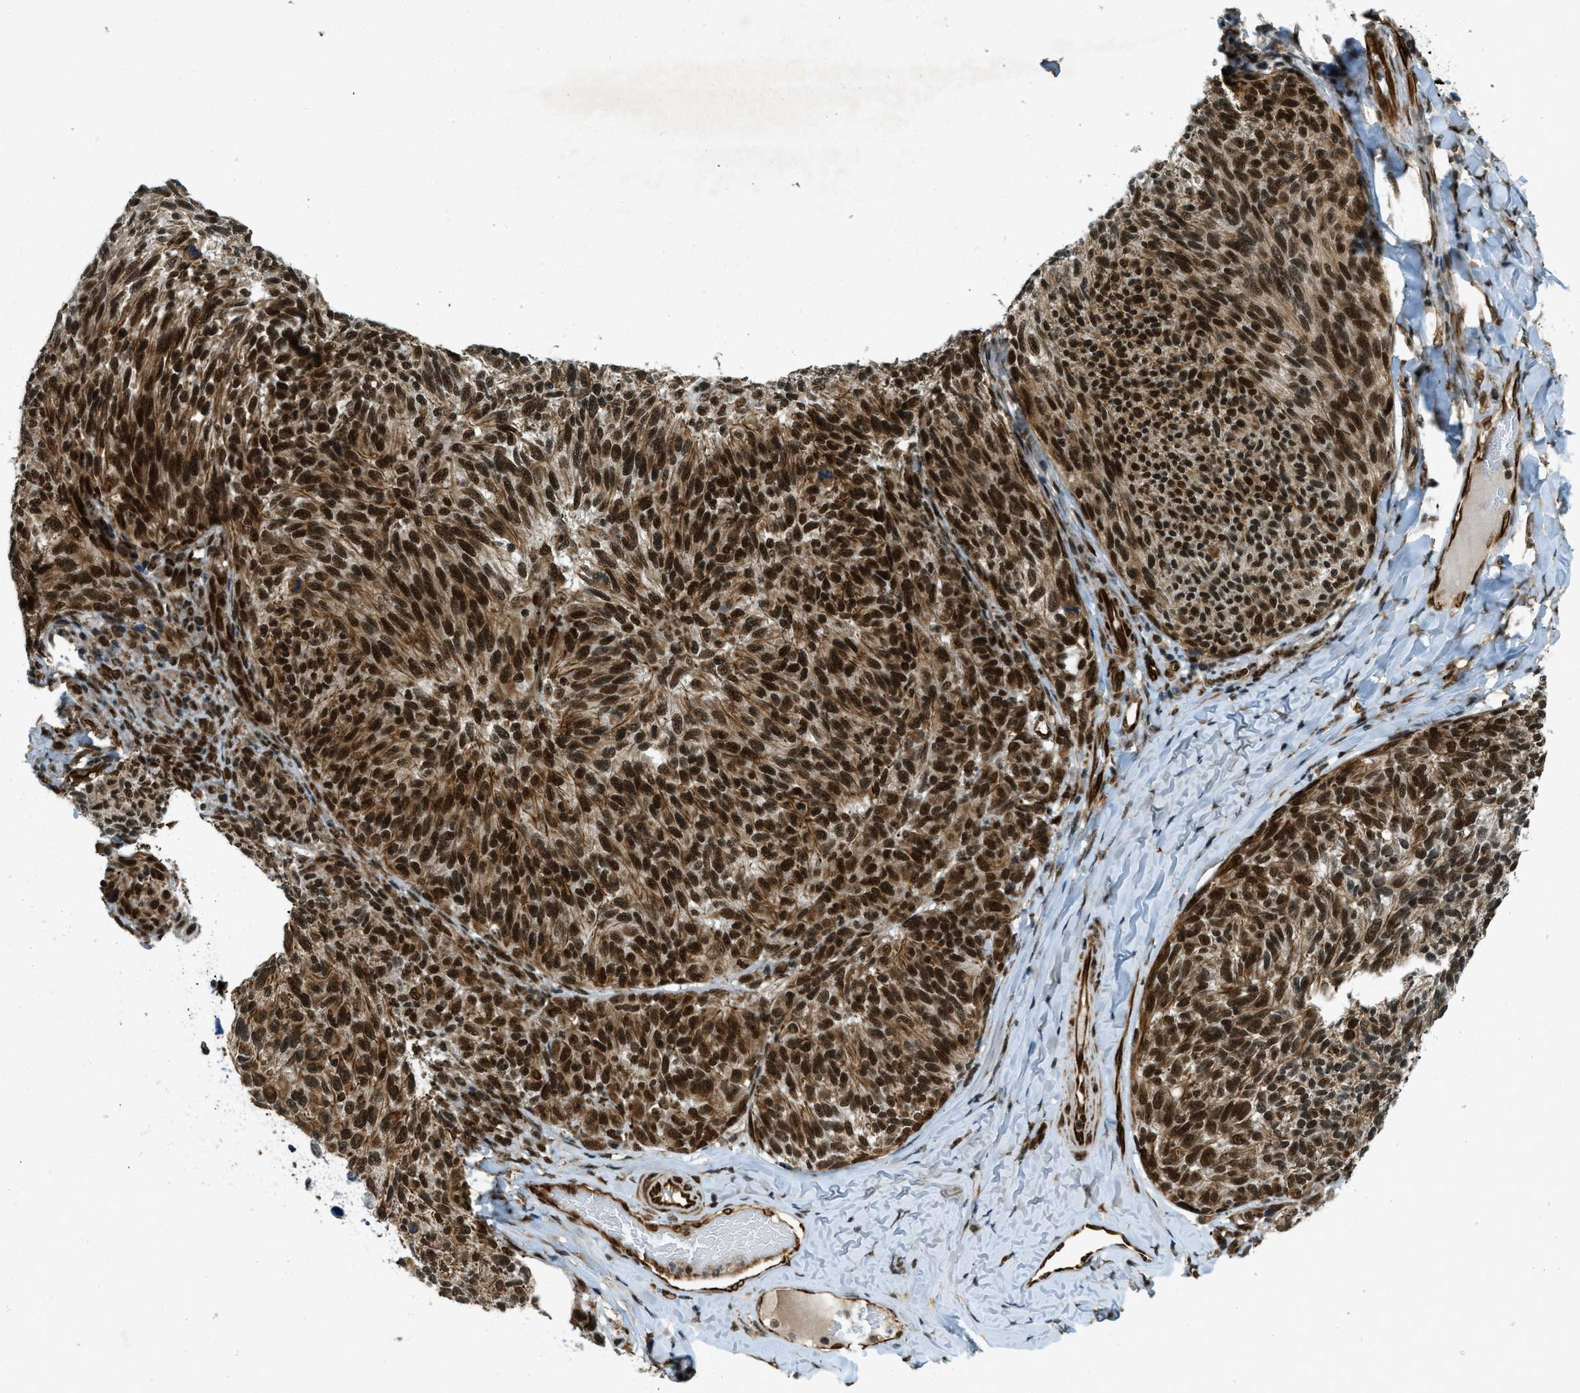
{"staining": {"intensity": "strong", "quantity": ">75%", "location": "cytoplasmic/membranous,nuclear"}, "tissue": "melanoma", "cell_type": "Tumor cells", "image_type": "cancer", "snomed": [{"axis": "morphology", "description": "Malignant melanoma, NOS"}, {"axis": "topography", "description": "Skin"}], "caption": "Approximately >75% of tumor cells in melanoma demonstrate strong cytoplasmic/membranous and nuclear protein positivity as visualized by brown immunohistochemical staining.", "gene": "ZFR", "patient": {"sex": "female", "age": 73}}